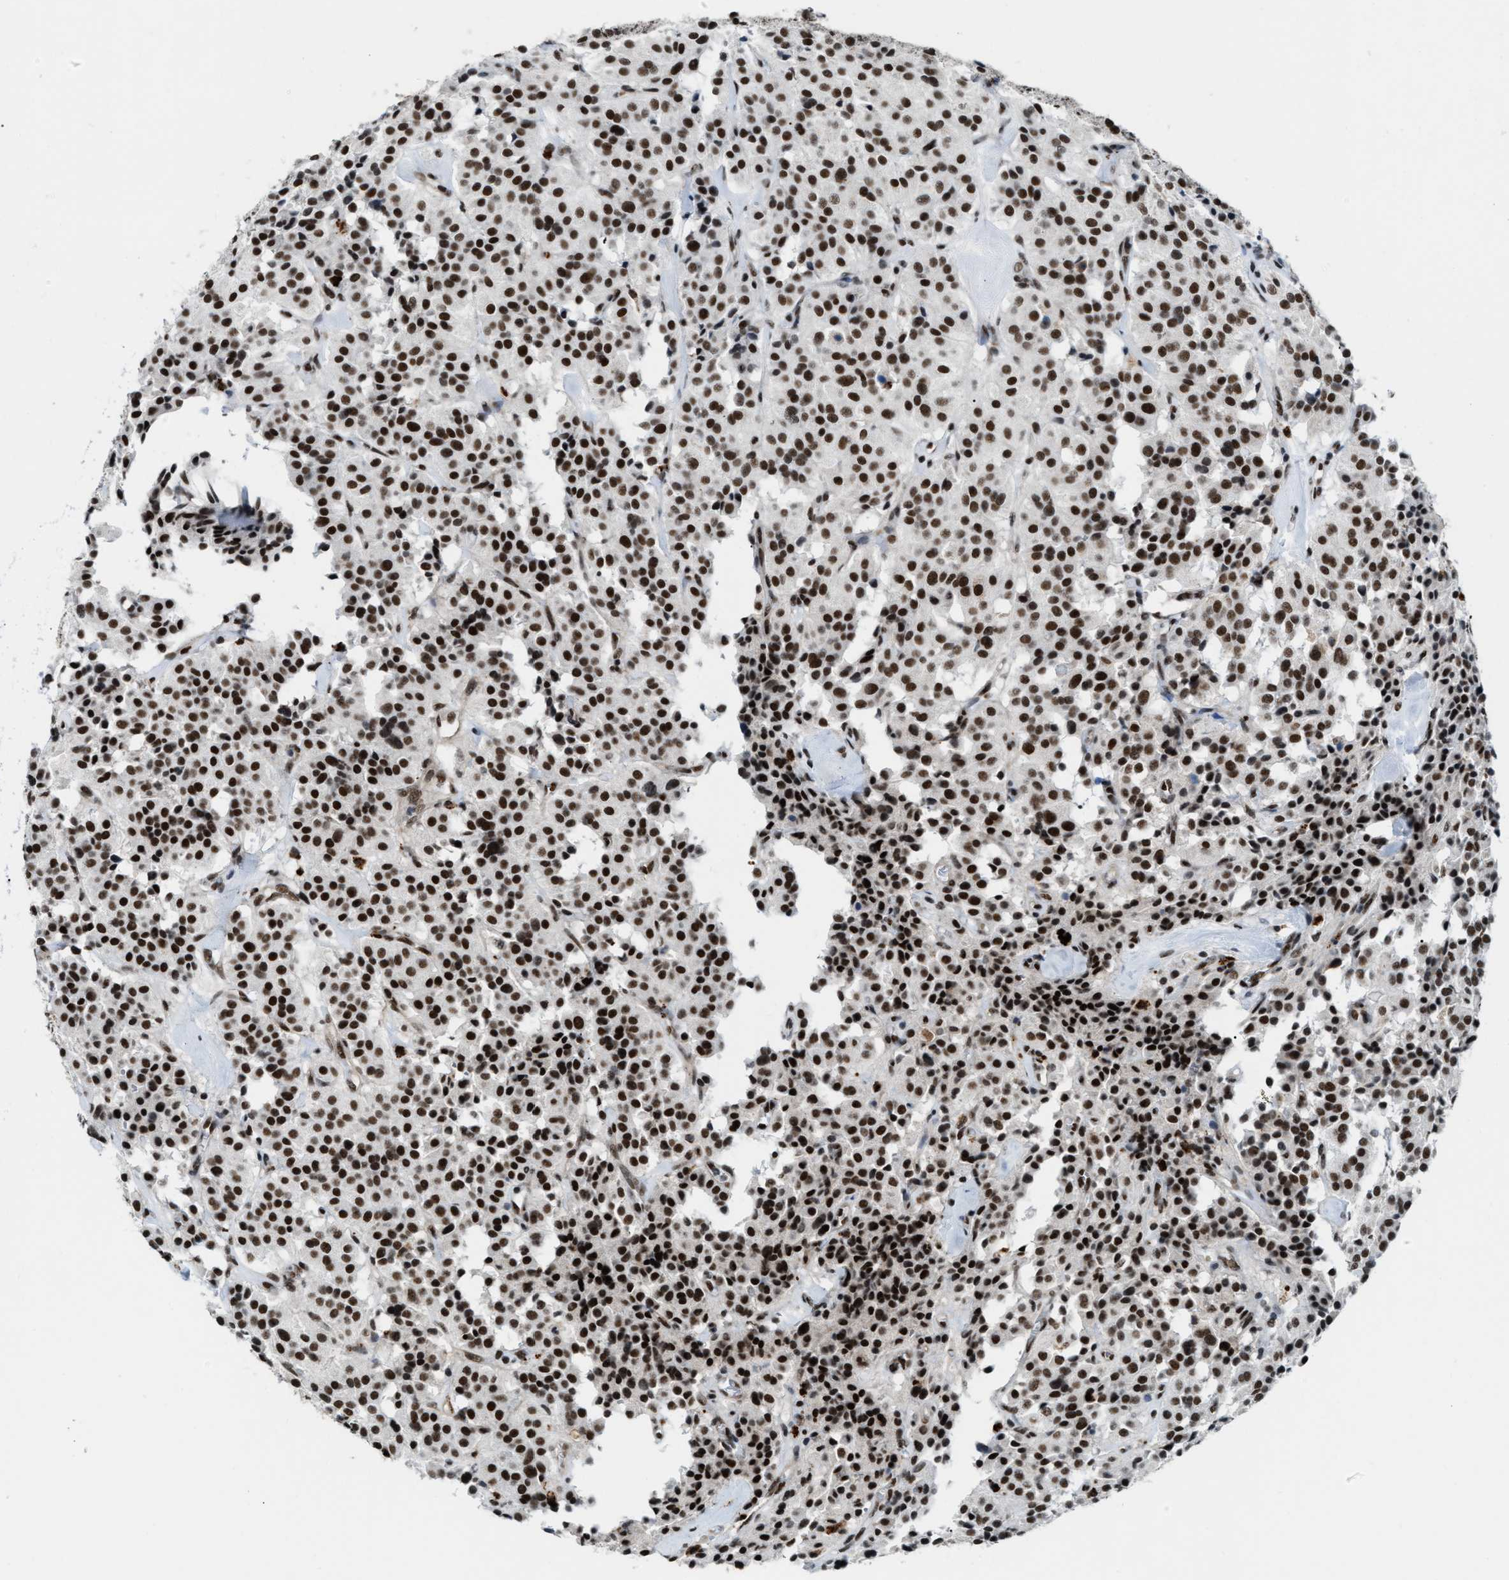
{"staining": {"intensity": "strong", "quantity": ">75%", "location": "nuclear"}, "tissue": "carcinoid", "cell_type": "Tumor cells", "image_type": "cancer", "snomed": [{"axis": "morphology", "description": "Carcinoid, malignant, NOS"}, {"axis": "topography", "description": "Lung"}], "caption": "Immunohistochemistry (IHC) of carcinoid (malignant) shows high levels of strong nuclear staining in approximately >75% of tumor cells.", "gene": "NUMA1", "patient": {"sex": "male", "age": 30}}